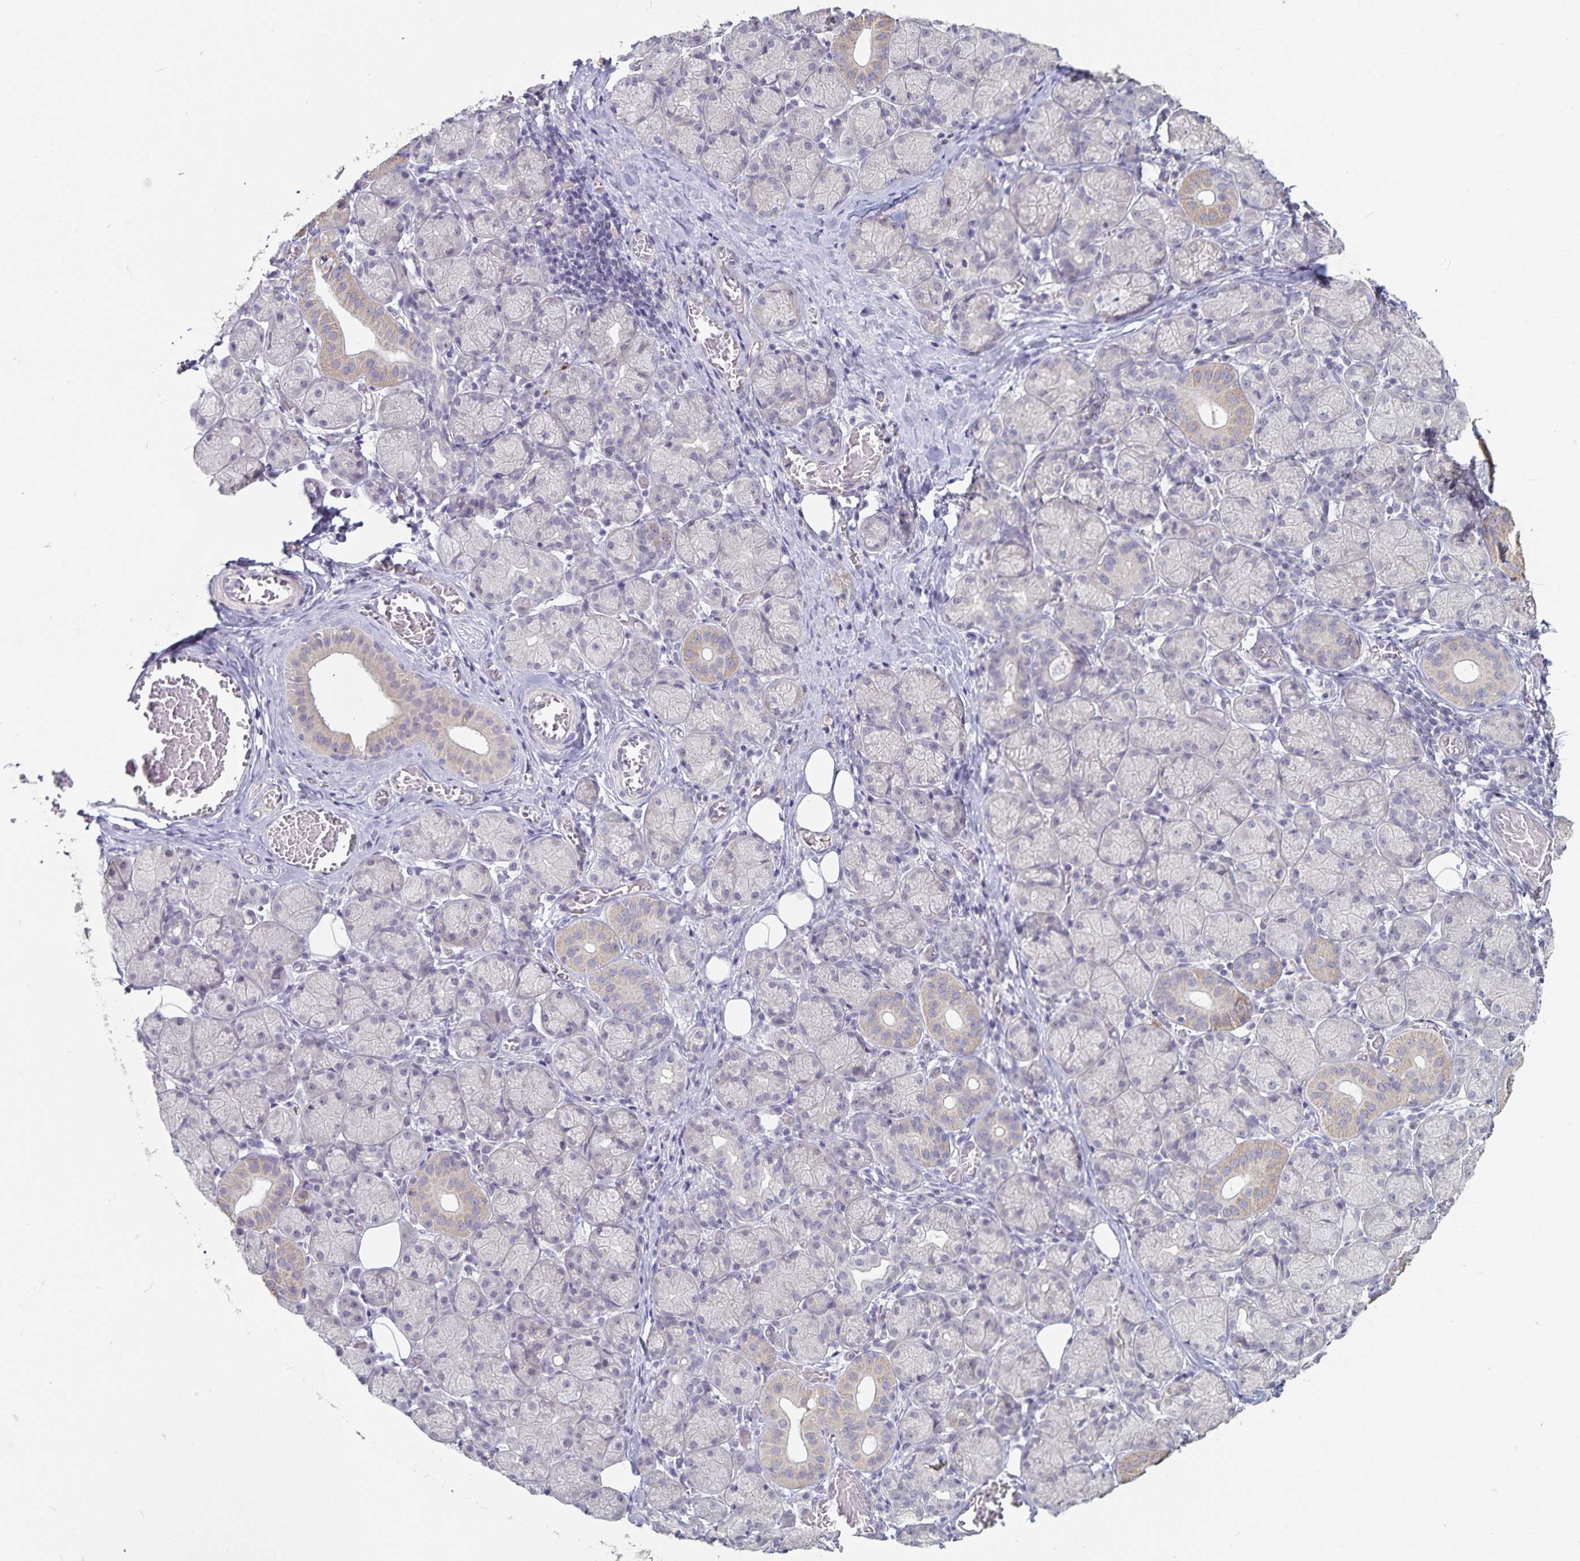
{"staining": {"intensity": "weak", "quantity": "<25%", "location": "cytoplasmic/membranous"}, "tissue": "salivary gland", "cell_type": "Glandular cells", "image_type": "normal", "snomed": [{"axis": "morphology", "description": "Normal tissue, NOS"}, {"axis": "topography", "description": "Salivary gland"}, {"axis": "topography", "description": "Peripheral nerve tissue"}], "caption": "Immunohistochemical staining of normal human salivary gland exhibits no significant expression in glandular cells. Nuclei are stained in blue.", "gene": "DNAH9", "patient": {"sex": "female", "age": 24}}